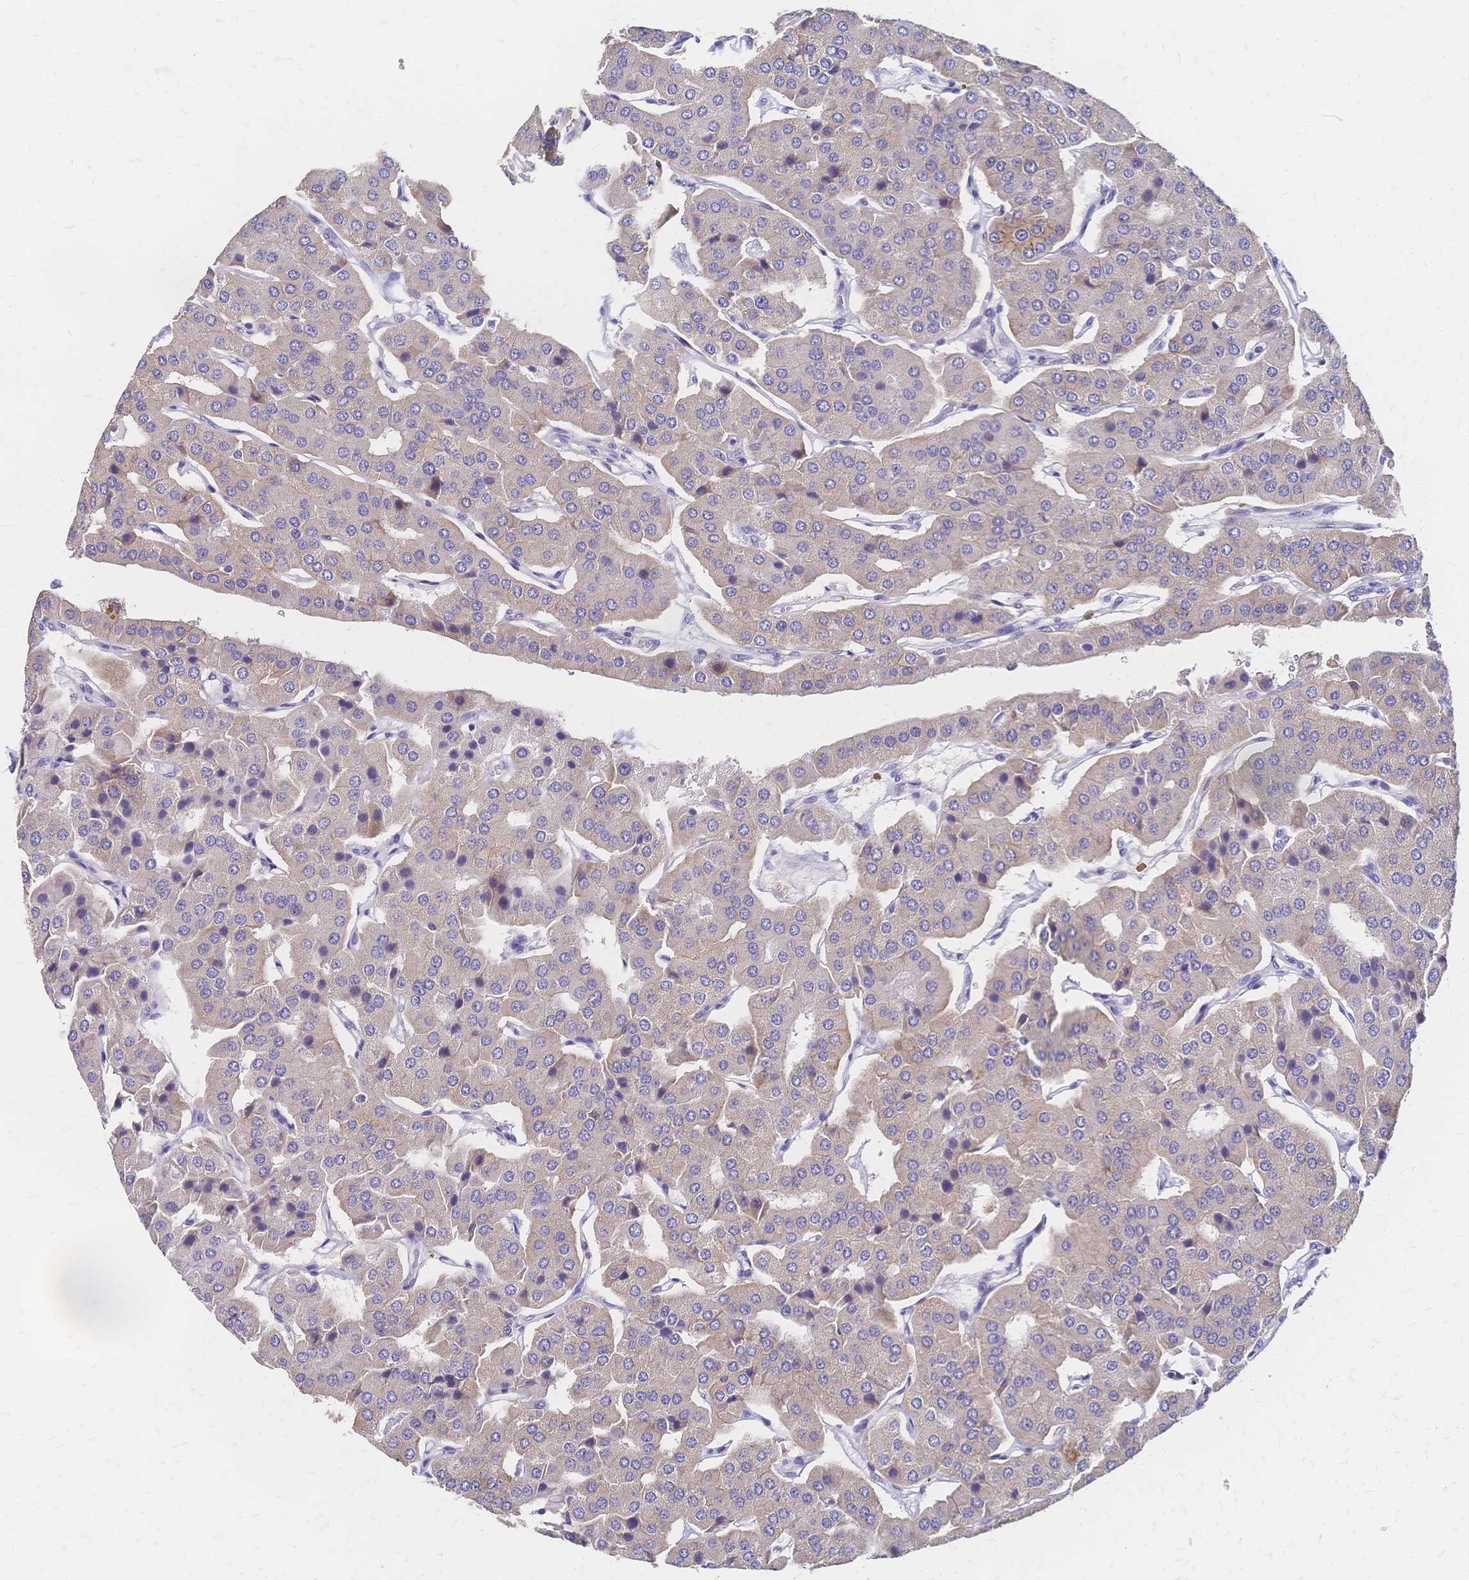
{"staining": {"intensity": "weak", "quantity": "25%-75%", "location": "cytoplasmic/membranous"}, "tissue": "parathyroid gland", "cell_type": "Glandular cells", "image_type": "normal", "snomed": [{"axis": "morphology", "description": "Normal tissue, NOS"}, {"axis": "morphology", "description": "Adenoma, NOS"}, {"axis": "topography", "description": "Parathyroid gland"}], "caption": "Weak cytoplasmic/membranous protein positivity is seen in about 25%-75% of glandular cells in parathyroid gland. Nuclei are stained in blue.", "gene": "DTNB", "patient": {"sex": "female", "age": 86}}